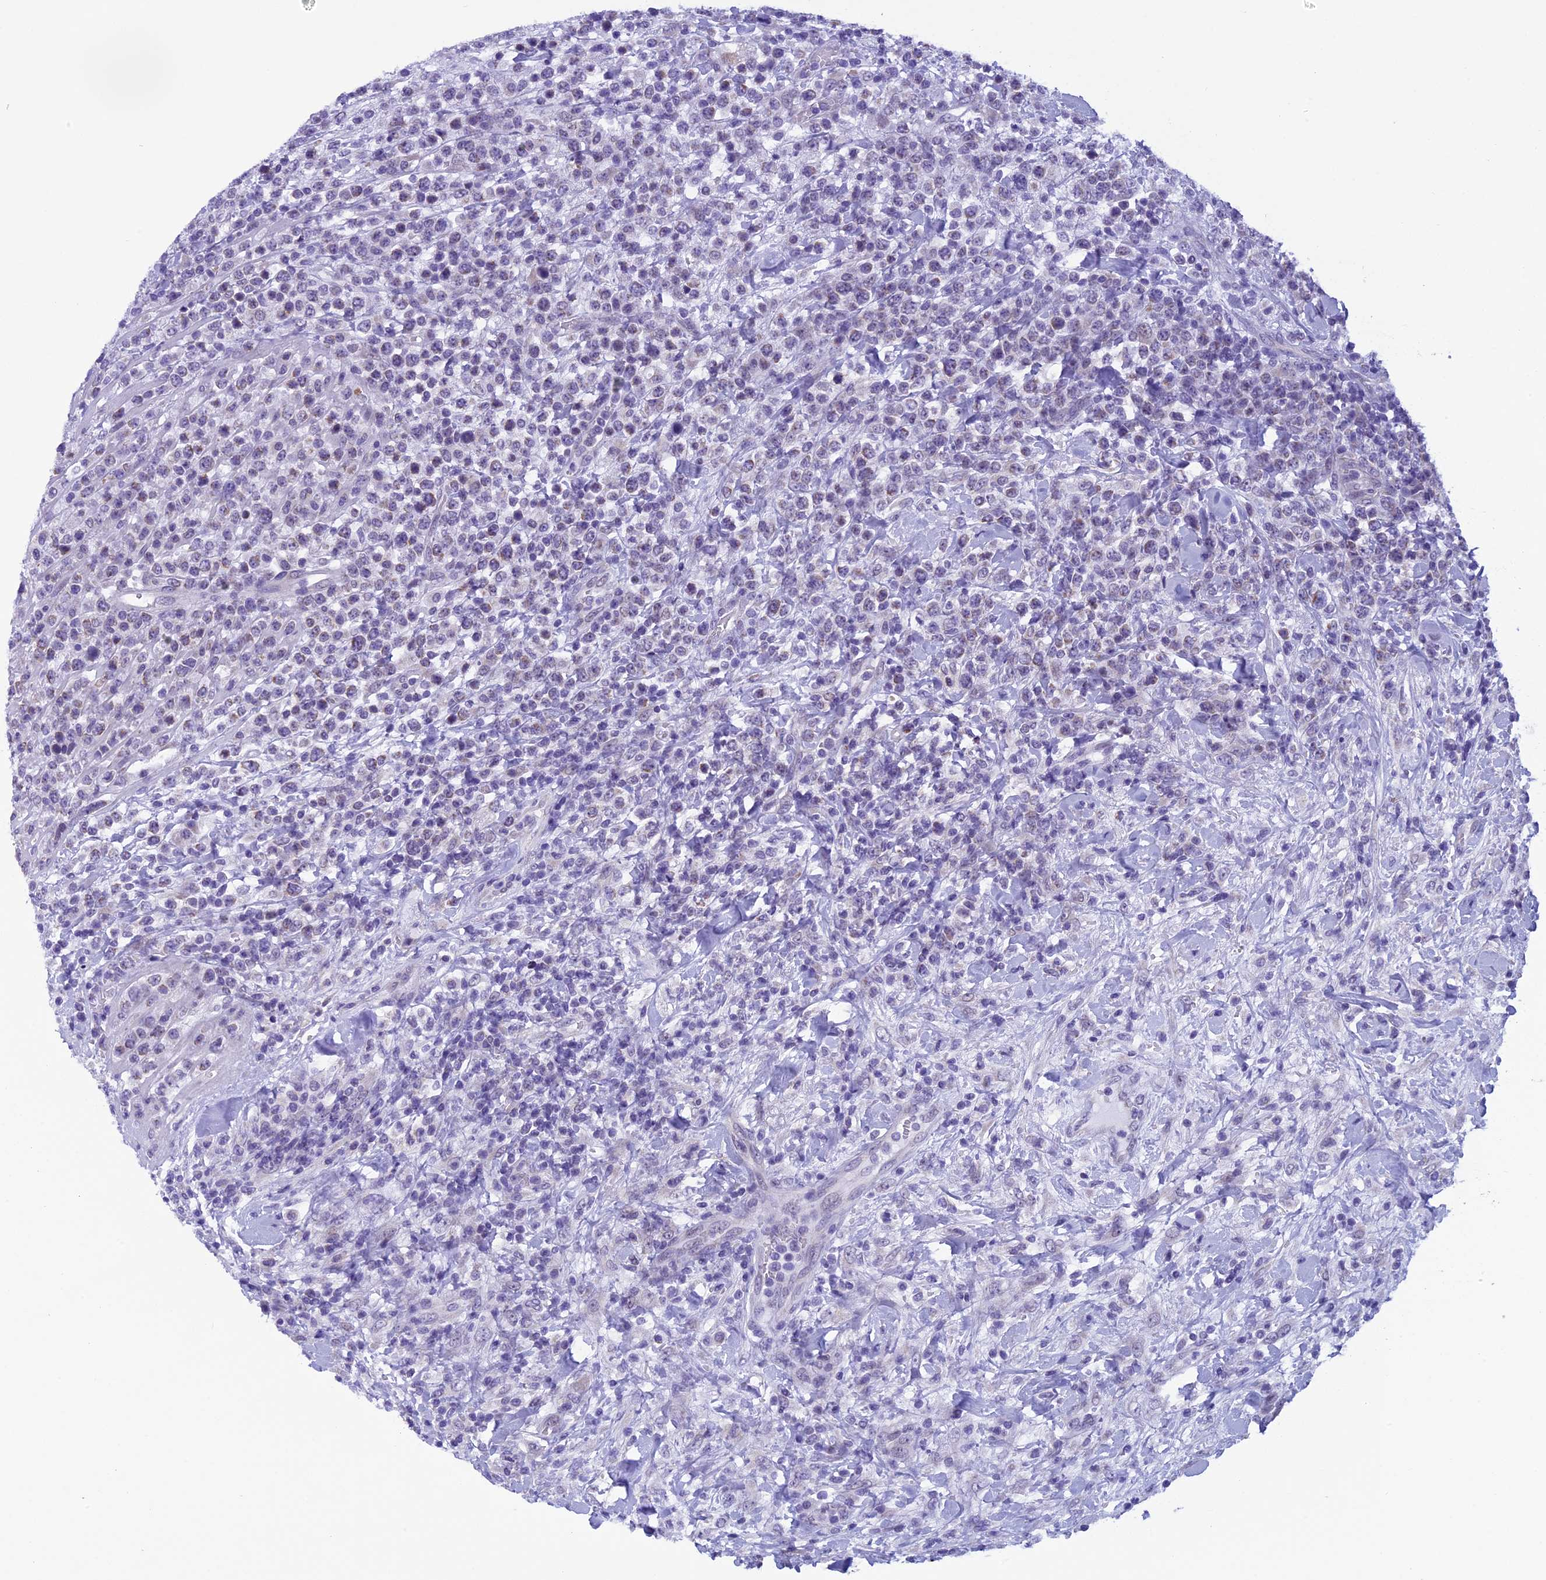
{"staining": {"intensity": "negative", "quantity": "none", "location": "none"}, "tissue": "lymphoma", "cell_type": "Tumor cells", "image_type": "cancer", "snomed": [{"axis": "morphology", "description": "Malignant lymphoma, non-Hodgkin's type, High grade"}, {"axis": "topography", "description": "Colon"}], "caption": "Malignant lymphoma, non-Hodgkin's type (high-grade) was stained to show a protein in brown. There is no significant positivity in tumor cells.", "gene": "ZNF317", "patient": {"sex": "female", "age": 53}}